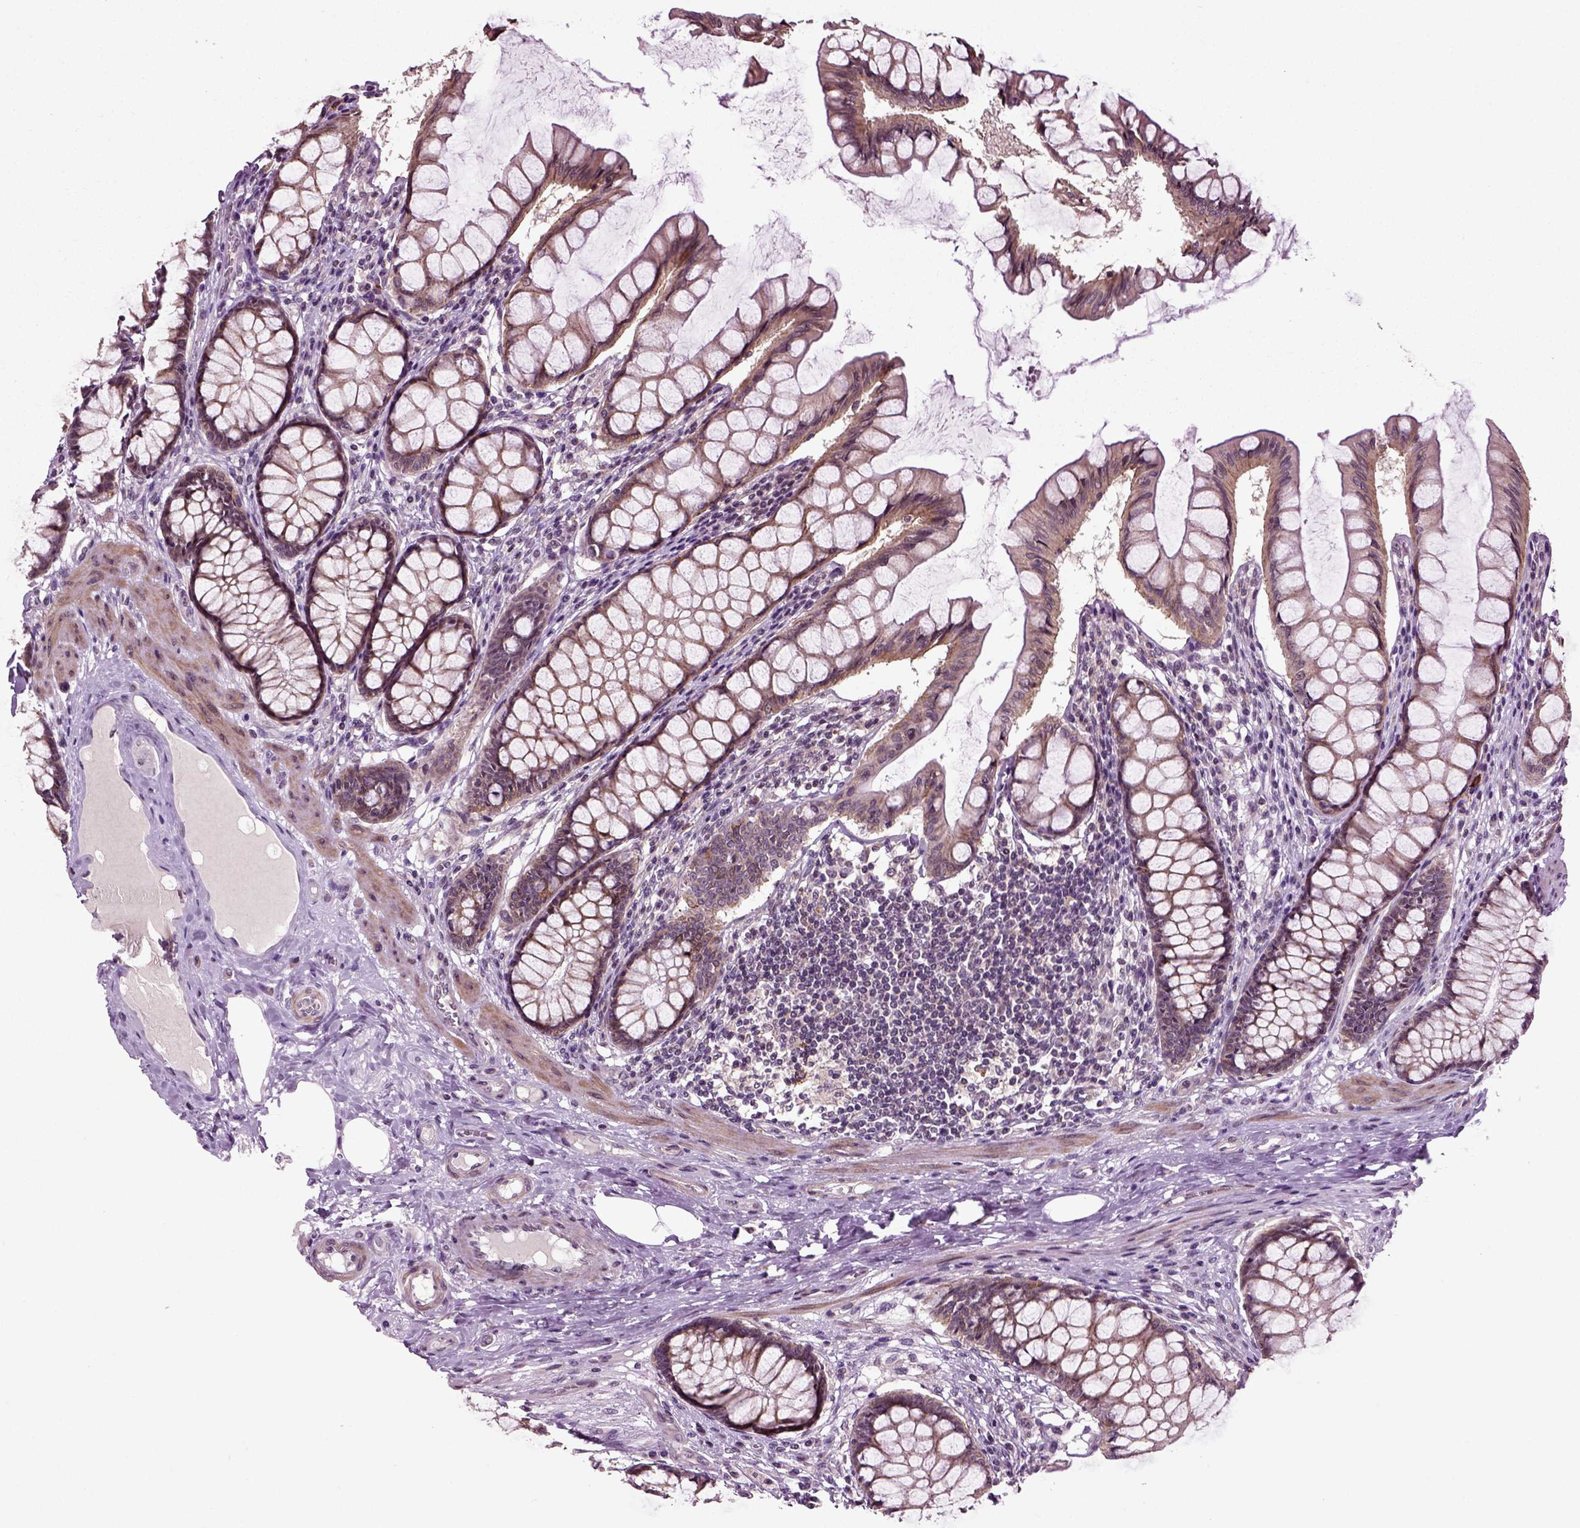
{"staining": {"intensity": "negative", "quantity": "none", "location": "none"}, "tissue": "colon", "cell_type": "Endothelial cells", "image_type": "normal", "snomed": [{"axis": "morphology", "description": "Normal tissue, NOS"}, {"axis": "topography", "description": "Colon"}], "caption": "This is an IHC histopathology image of normal colon. There is no staining in endothelial cells.", "gene": "KNSTRN", "patient": {"sex": "female", "age": 65}}